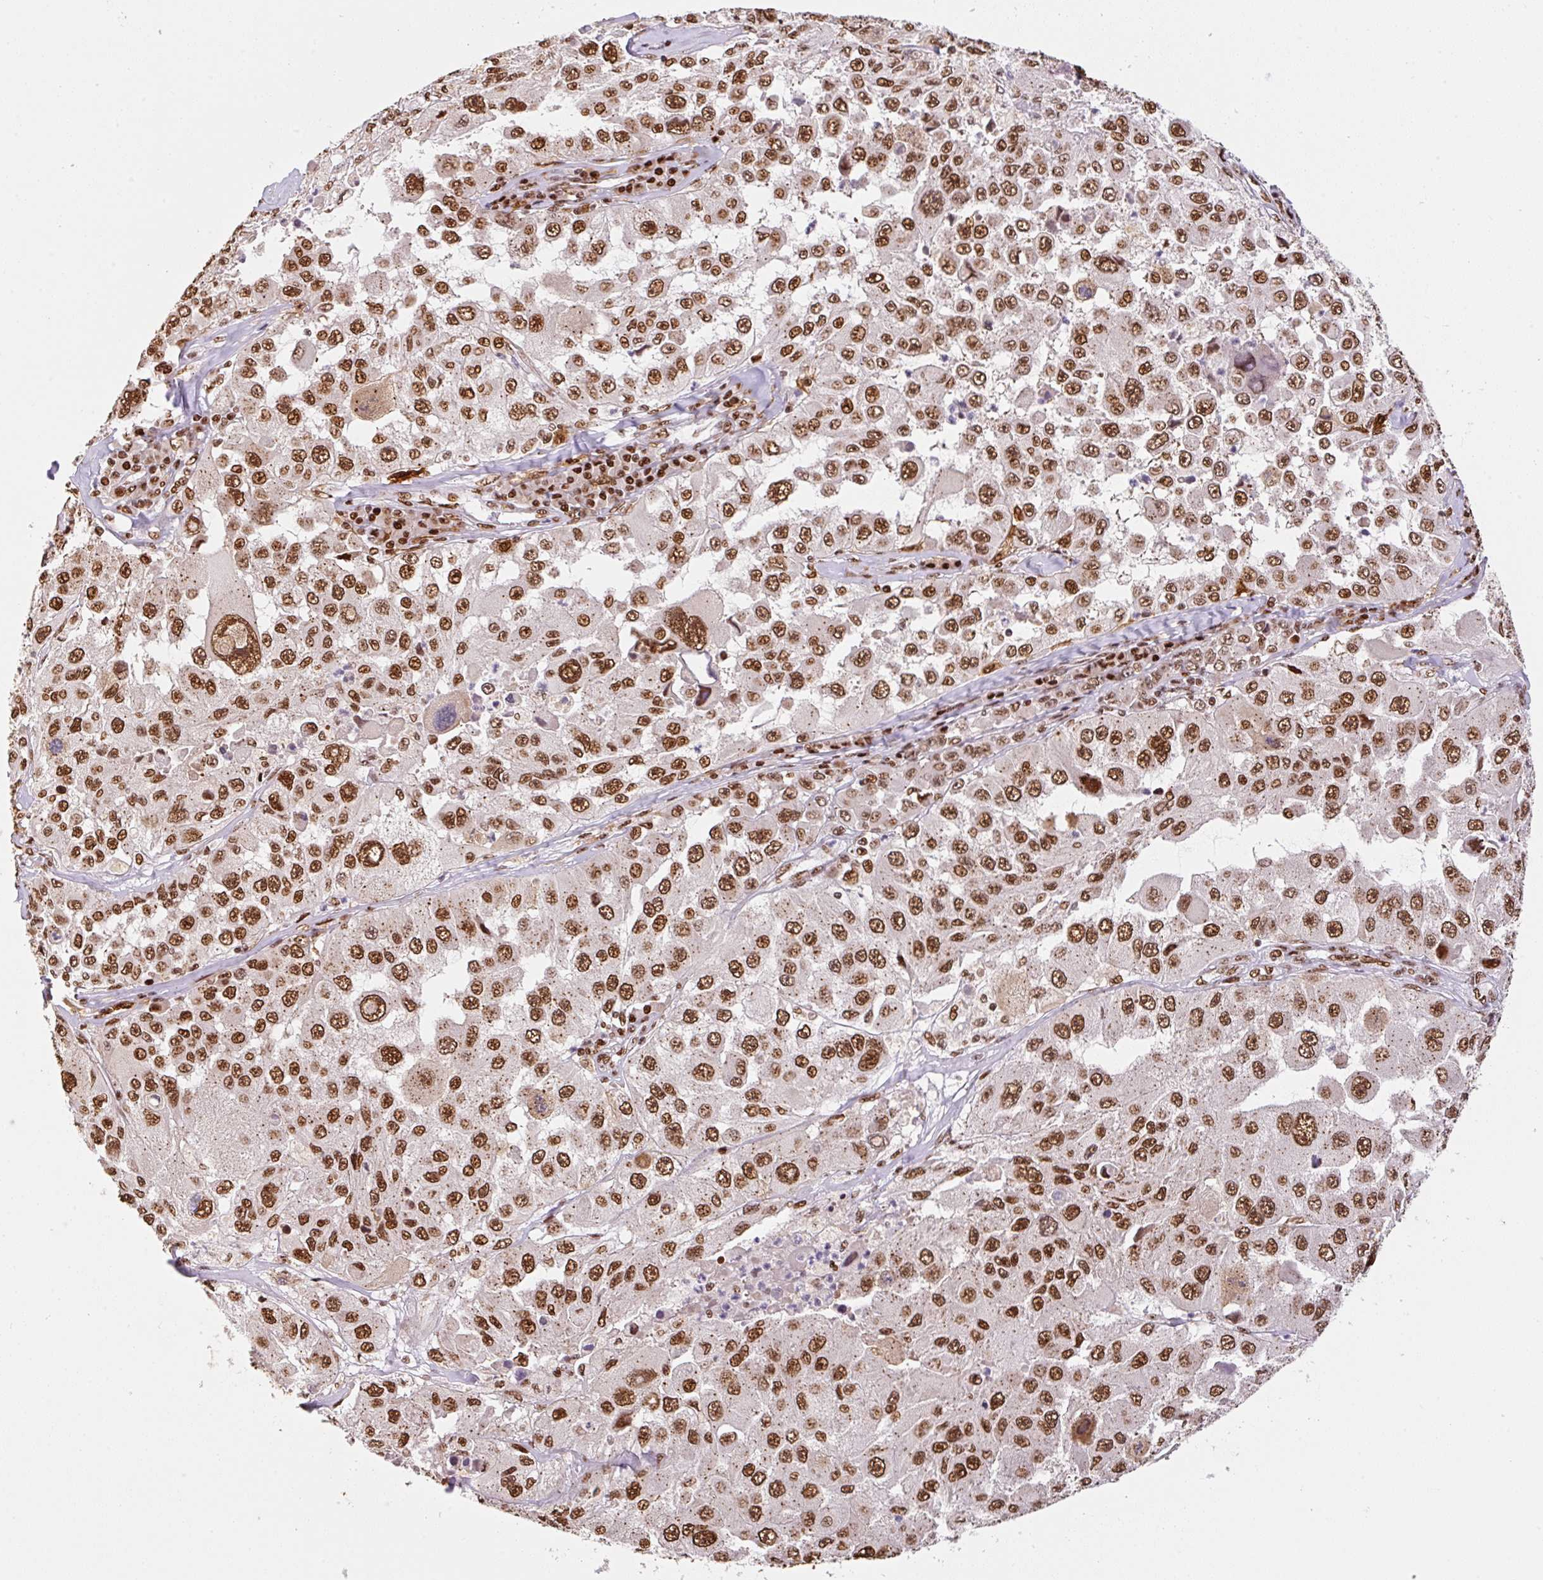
{"staining": {"intensity": "strong", "quantity": ">75%", "location": "nuclear"}, "tissue": "melanoma", "cell_type": "Tumor cells", "image_type": "cancer", "snomed": [{"axis": "morphology", "description": "Malignant melanoma, Metastatic site"}, {"axis": "topography", "description": "Lymph node"}], "caption": "Protein expression analysis of malignant melanoma (metastatic site) demonstrates strong nuclear positivity in approximately >75% of tumor cells.", "gene": "GPR139", "patient": {"sex": "male", "age": 62}}